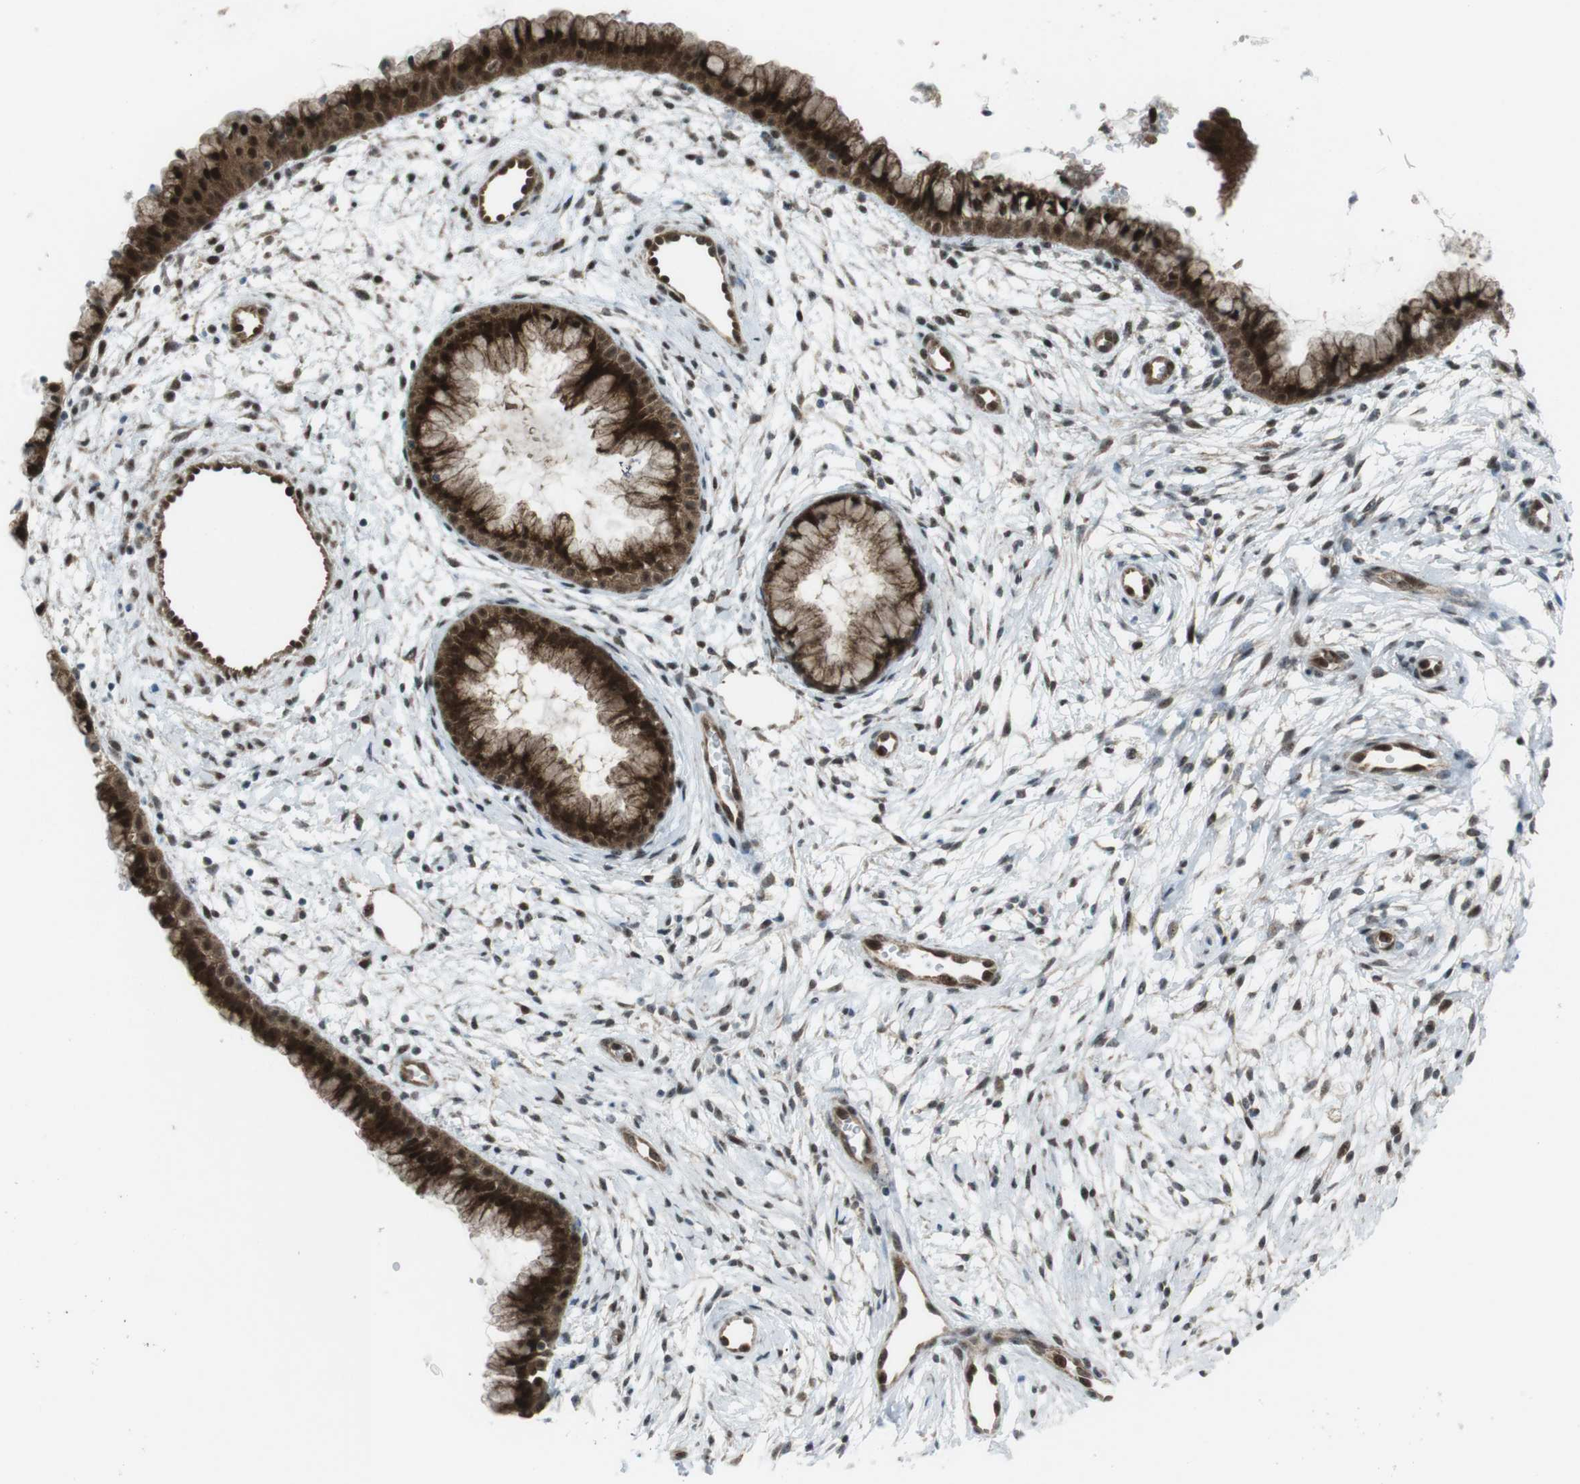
{"staining": {"intensity": "strong", "quantity": ">75%", "location": "cytoplasmic/membranous,nuclear"}, "tissue": "cervix", "cell_type": "Glandular cells", "image_type": "normal", "snomed": [{"axis": "morphology", "description": "Normal tissue, NOS"}, {"axis": "topography", "description": "Cervix"}], "caption": "Normal cervix exhibits strong cytoplasmic/membranous,nuclear staining in approximately >75% of glandular cells, visualized by immunohistochemistry.", "gene": "CSNK1D", "patient": {"sex": "female", "age": 39}}